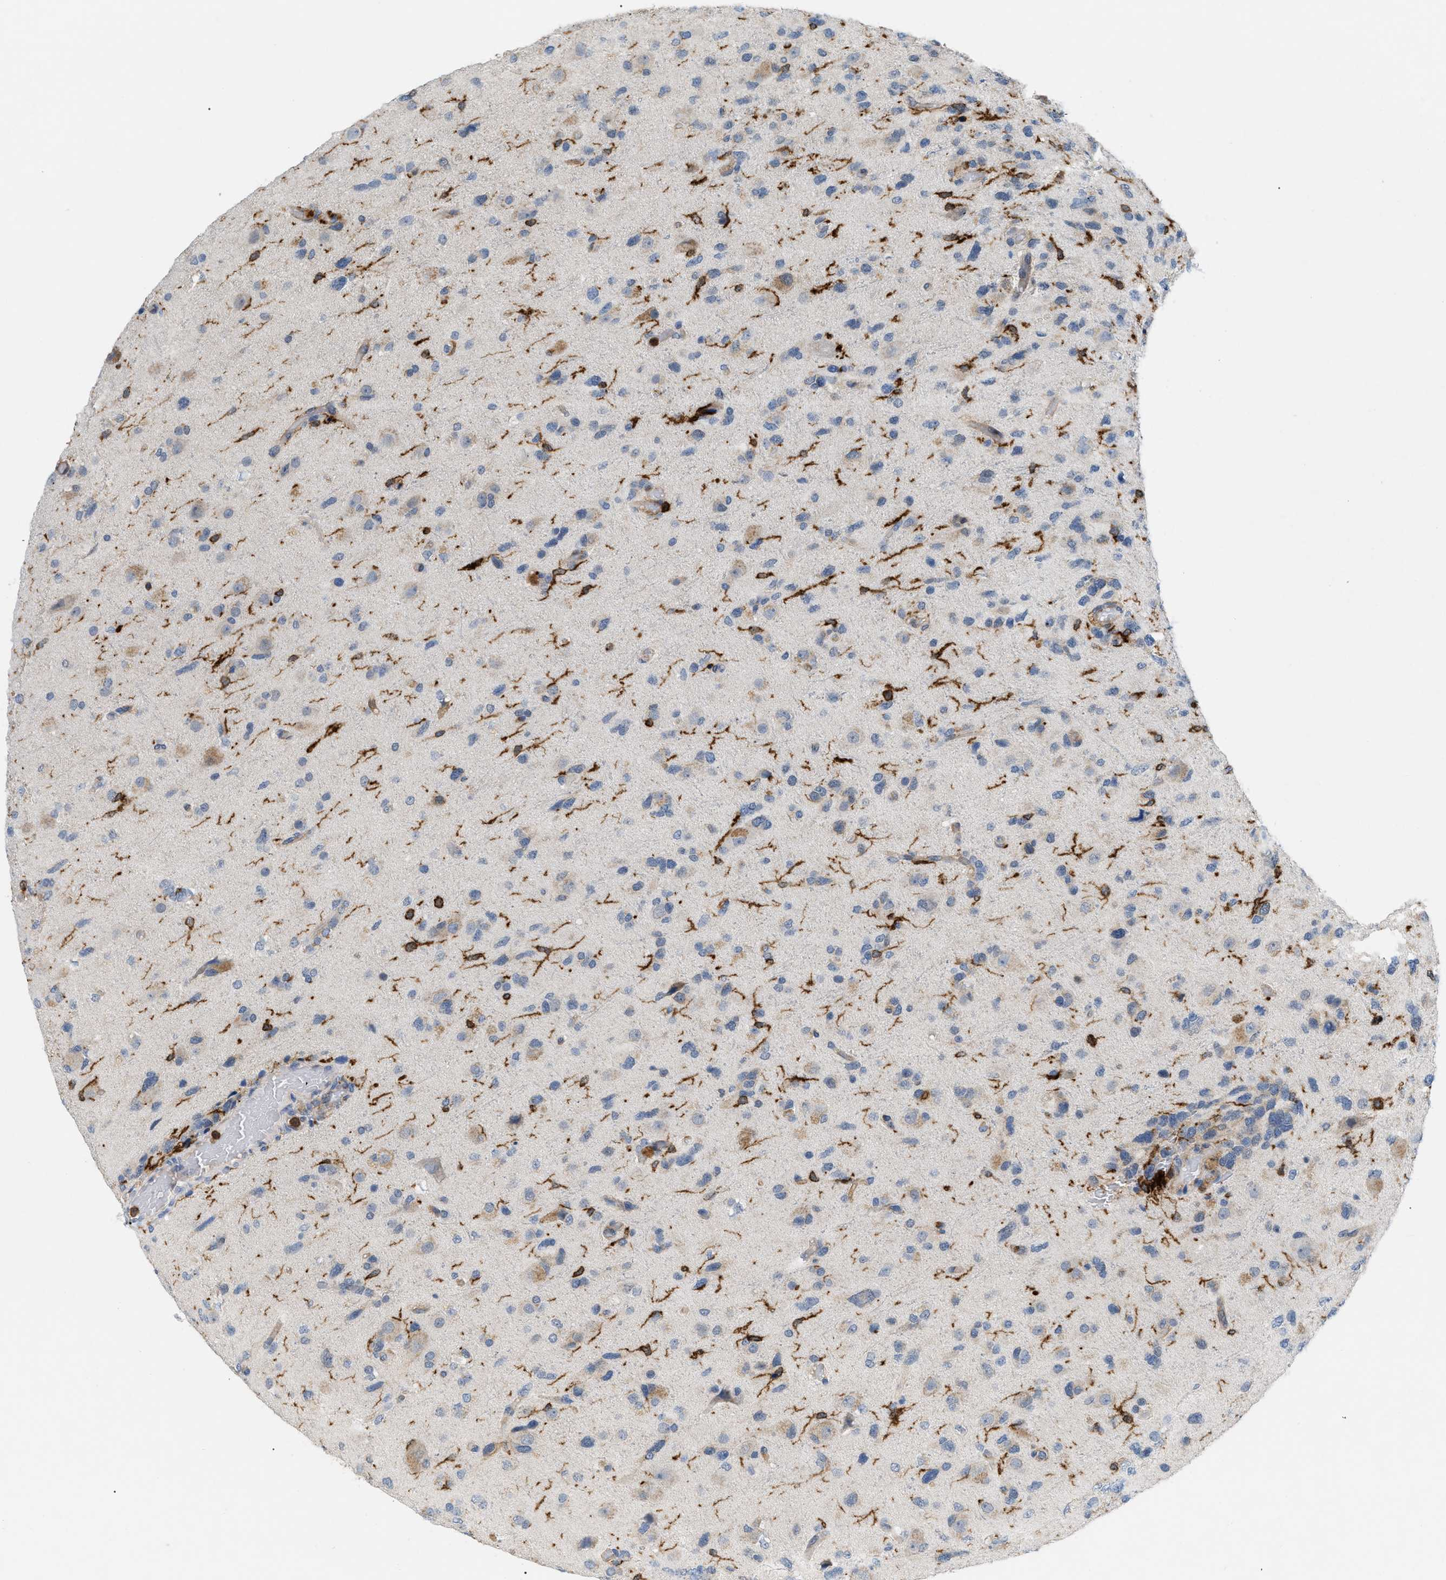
{"staining": {"intensity": "weak", "quantity": "<25%", "location": "cytoplasmic/membranous"}, "tissue": "glioma", "cell_type": "Tumor cells", "image_type": "cancer", "snomed": [{"axis": "morphology", "description": "Glioma, malignant, High grade"}, {"axis": "topography", "description": "Brain"}], "caption": "Protein analysis of malignant high-grade glioma exhibits no significant expression in tumor cells.", "gene": "INPP5D", "patient": {"sex": "female", "age": 58}}